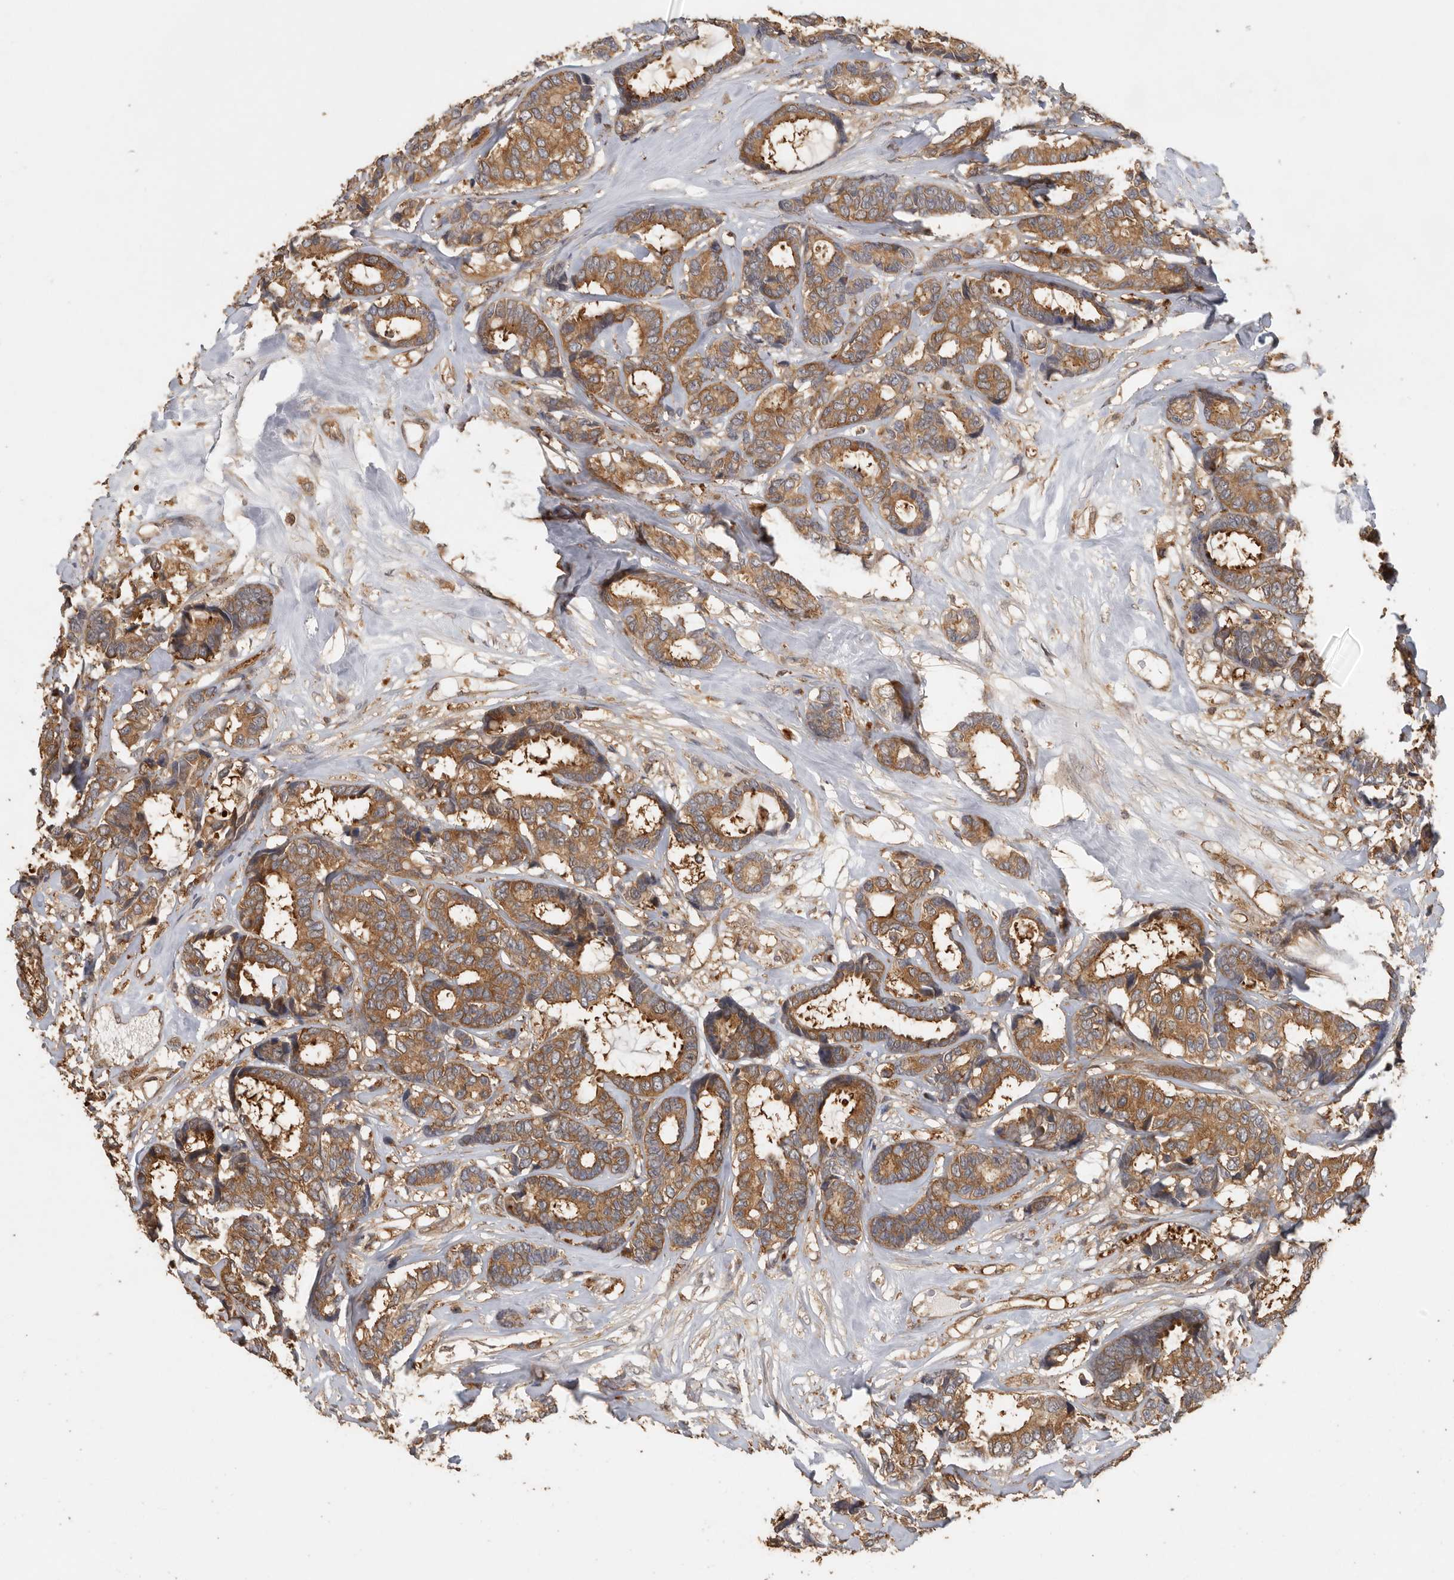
{"staining": {"intensity": "moderate", "quantity": ">75%", "location": "cytoplasmic/membranous"}, "tissue": "breast cancer", "cell_type": "Tumor cells", "image_type": "cancer", "snomed": [{"axis": "morphology", "description": "Duct carcinoma"}, {"axis": "topography", "description": "Breast"}], "caption": "Breast invasive ductal carcinoma stained with immunohistochemistry demonstrates moderate cytoplasmic/membranous expression in approximately >75% of tumor cells.", "gene": "CCT8", "patient": {"sex": "female", "age": 87}}